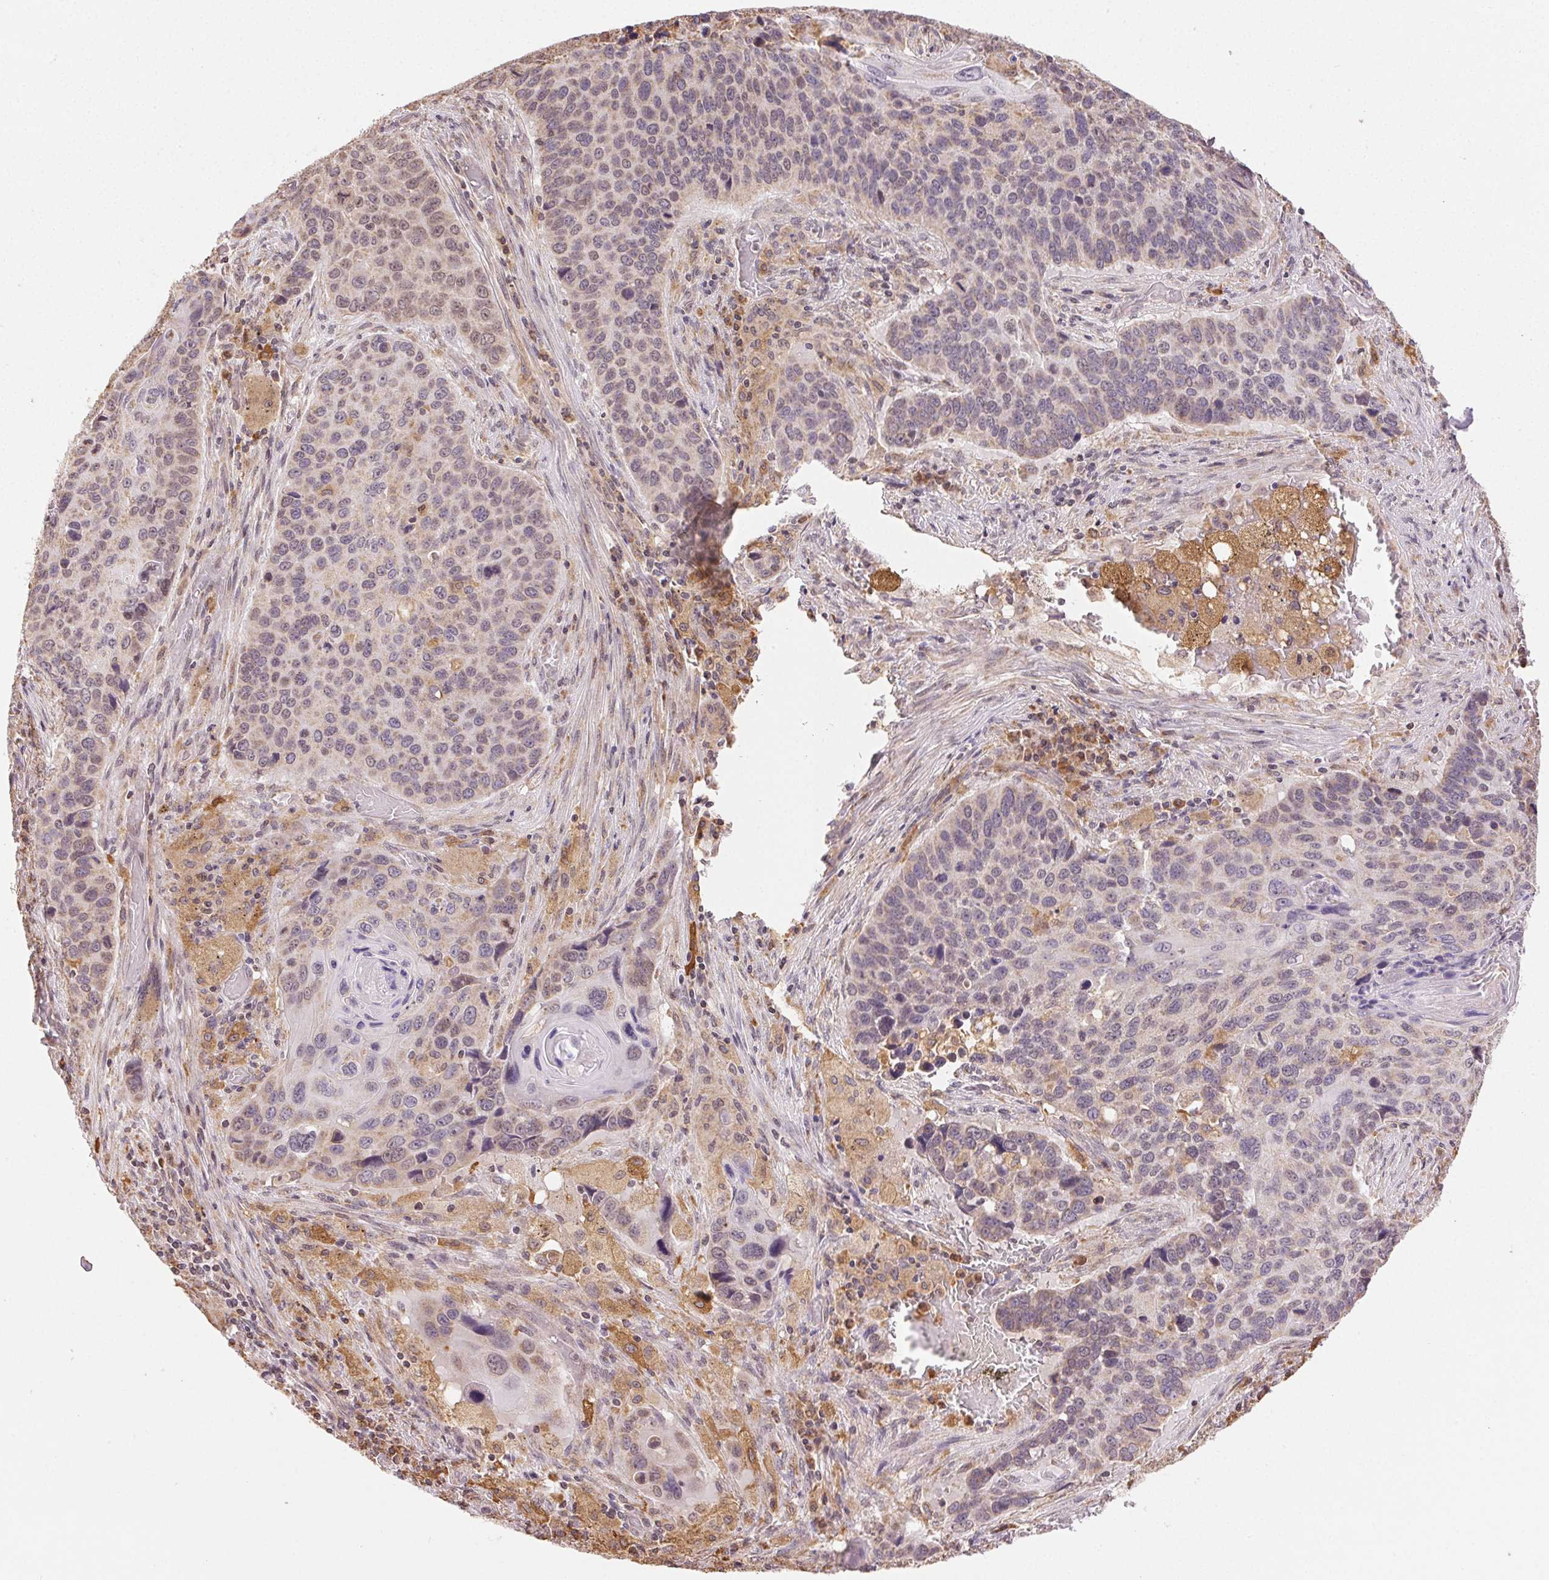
{"staining": {"intensity": "weak", "quantity": "<25%", "location": "cytoplasmic/membranous,nuclear"}, "tissue": "lung cancer", "cell_type": "Tumor cells", "image_type": "cancer", "snomed": [{"axis": "morphology", "description": "Squamous cell carcinoma, NOS"}, {"axis": "topography", "description": "Lung"}], "caption": "Immunohistochemistry (IHC) image of human lung cancer stained for a protein (brown), which shows no staining in tumor cells.", "gene": "PIWIL4", "patient": {"sex": "male", "age": 68}}